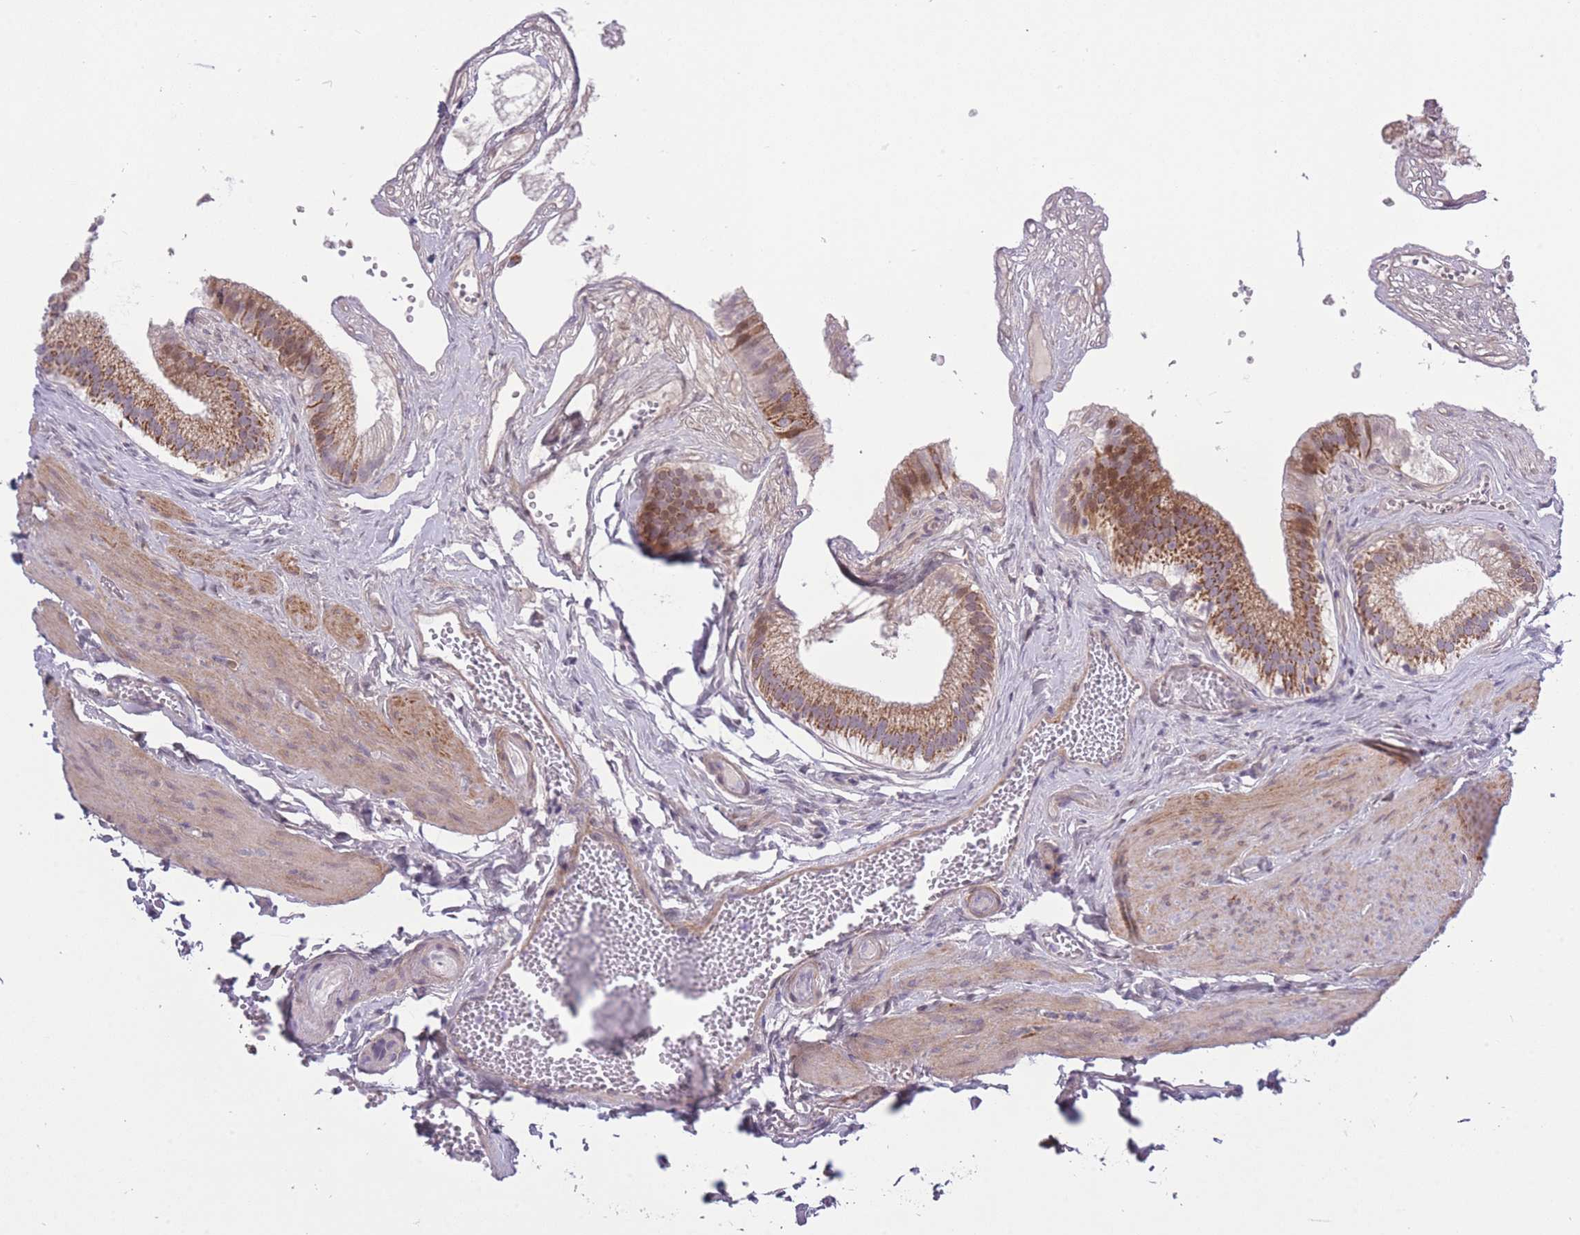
{"staining": {"intensity": "moderate", "quantity": ">75%", "location": "cytoplasmic/membranous"}, "tissue": "gallbladder", "cell_type": "Glandular cells", "image_type": "normal", "snomed": [{"axis": "morphology", "description": "Normal tissue, NOS"}, {"axis": "topography", "description": "Gallbladder"}], "caption": "Approximately >75% of glandular cells in benign gallbladder demonstrate moderate cytoplasmic/membranous protein positivity as visualized by brown immunohistochemical staining.", "gene": "ZBTB24", "patient": {"sex": "female", "age": 54}}